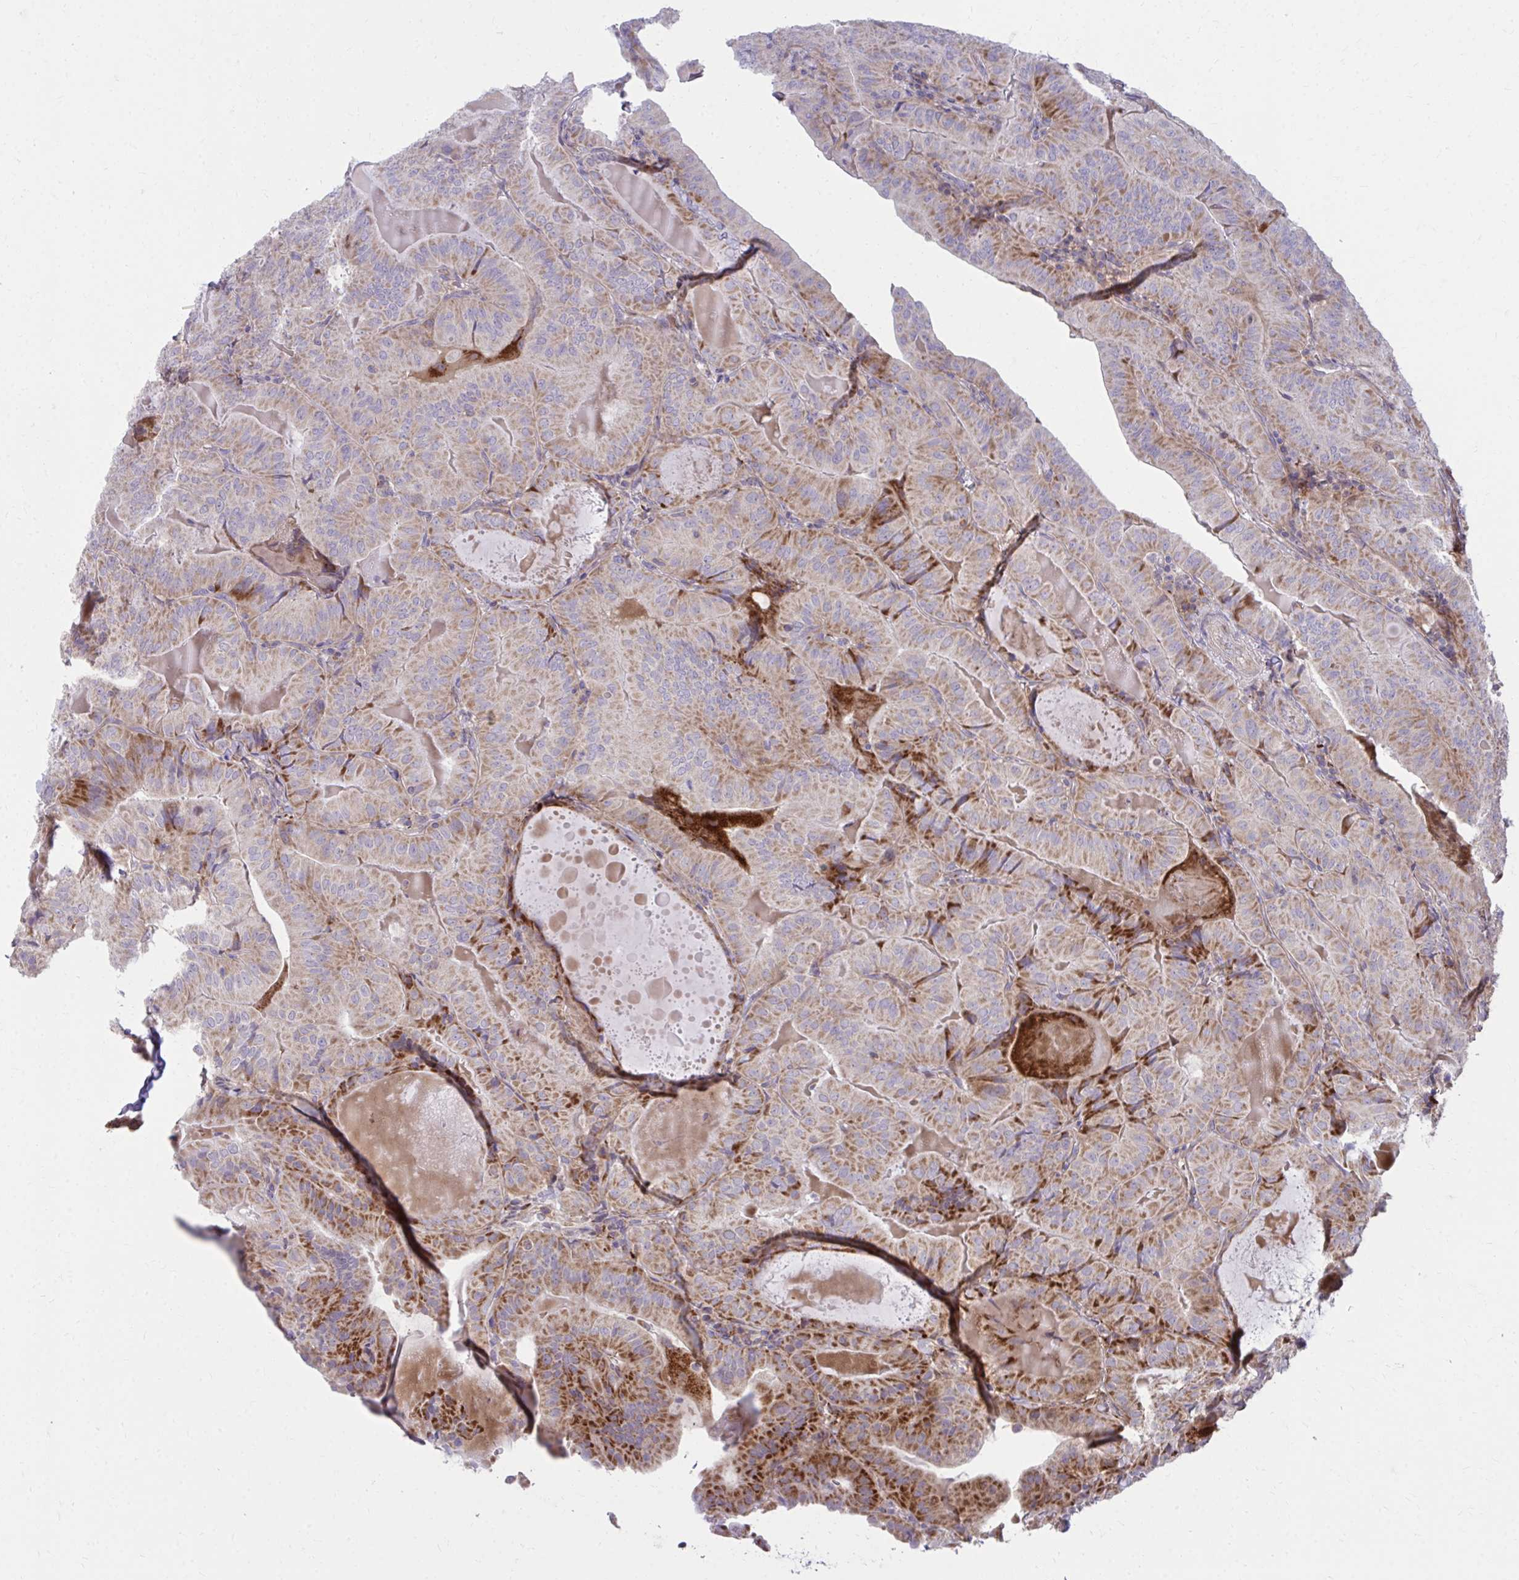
{"staining": {"intensity": "moderate", "quantity": ">75%", "location": "cytoplasmic/membranous"}, "tissue": "thyroid cancer", "cell_type": "Tumor cells", "image_type": "cancer", "snomed": [{"axis": "morphology", "description": "Papillary adenocarcinoma, NOS"}, {"axis": "topography", "description": "Thyroid gland"}], "caption": "This is a micrograph of immunohistochemistry staining of papillary adenocarcinoma (thyroid), which shows moderate staining in the cytoplasmic/membranous of tumor cells.", "gene": "C16orf54", "patient": {"sex": "female", "age": 68}}